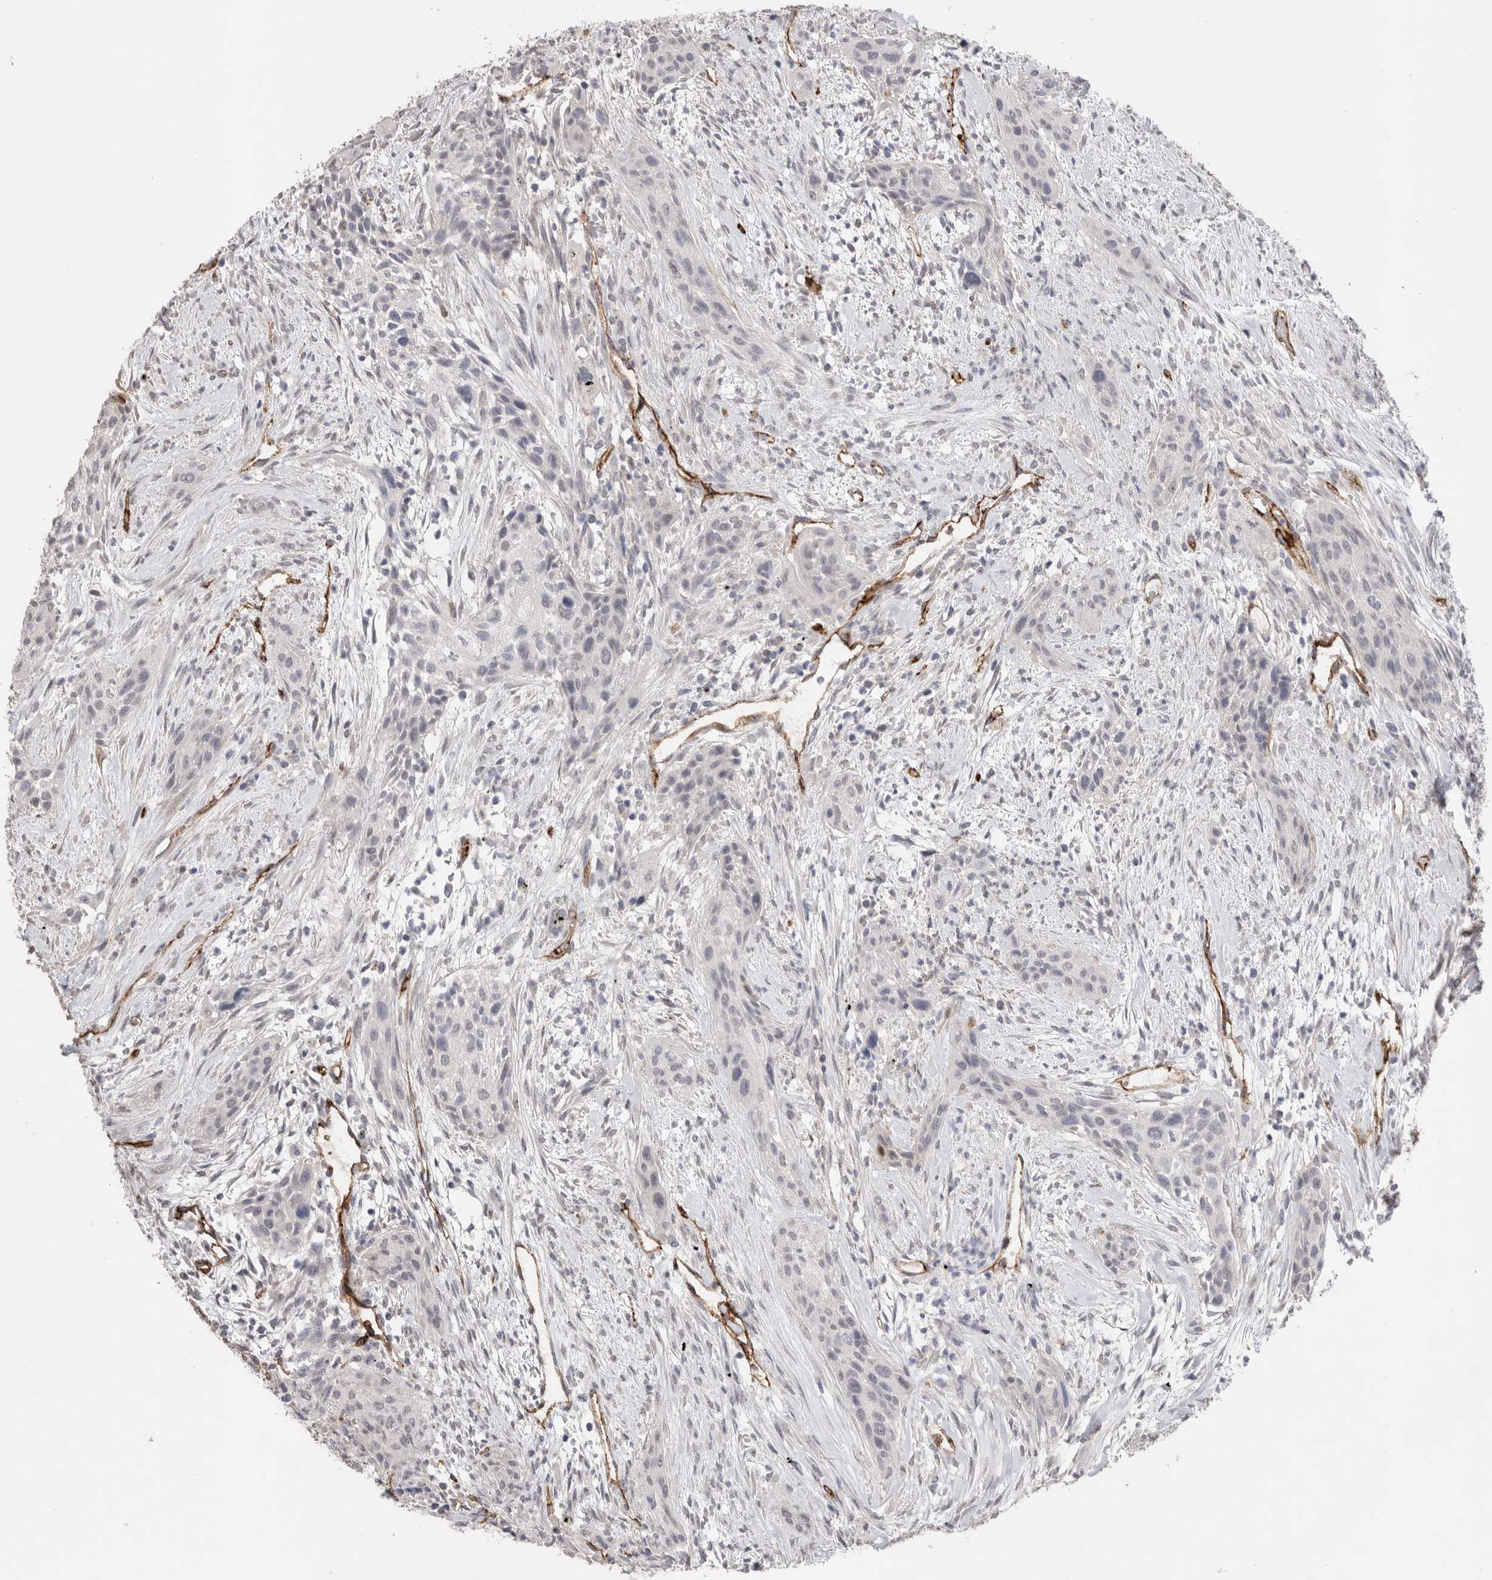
{"staining": {"intensity": "negative", "quantity": "none", "location": "none"}, "tissue": "urothelial cancer", "cell_type": "Tumor cells", "image_type": "cancer", "snomed": [{"axis": "morphology", "description": "Urothelial carcinoma, High grade"}, {"axis": "topography", "description": "Urinary bladder"}], "caption": "The IHC histopathology image has no significant staining in tumor cells of urothelial cancer tissue. Brightfield microscopy of IHC stained with DAB (3,3'-diaminobenzidine) (brown) and hematoxylin (blue), captured at high magnification.", "gene": "CDH13", "patient": {"sex": "male", "age": 35}}